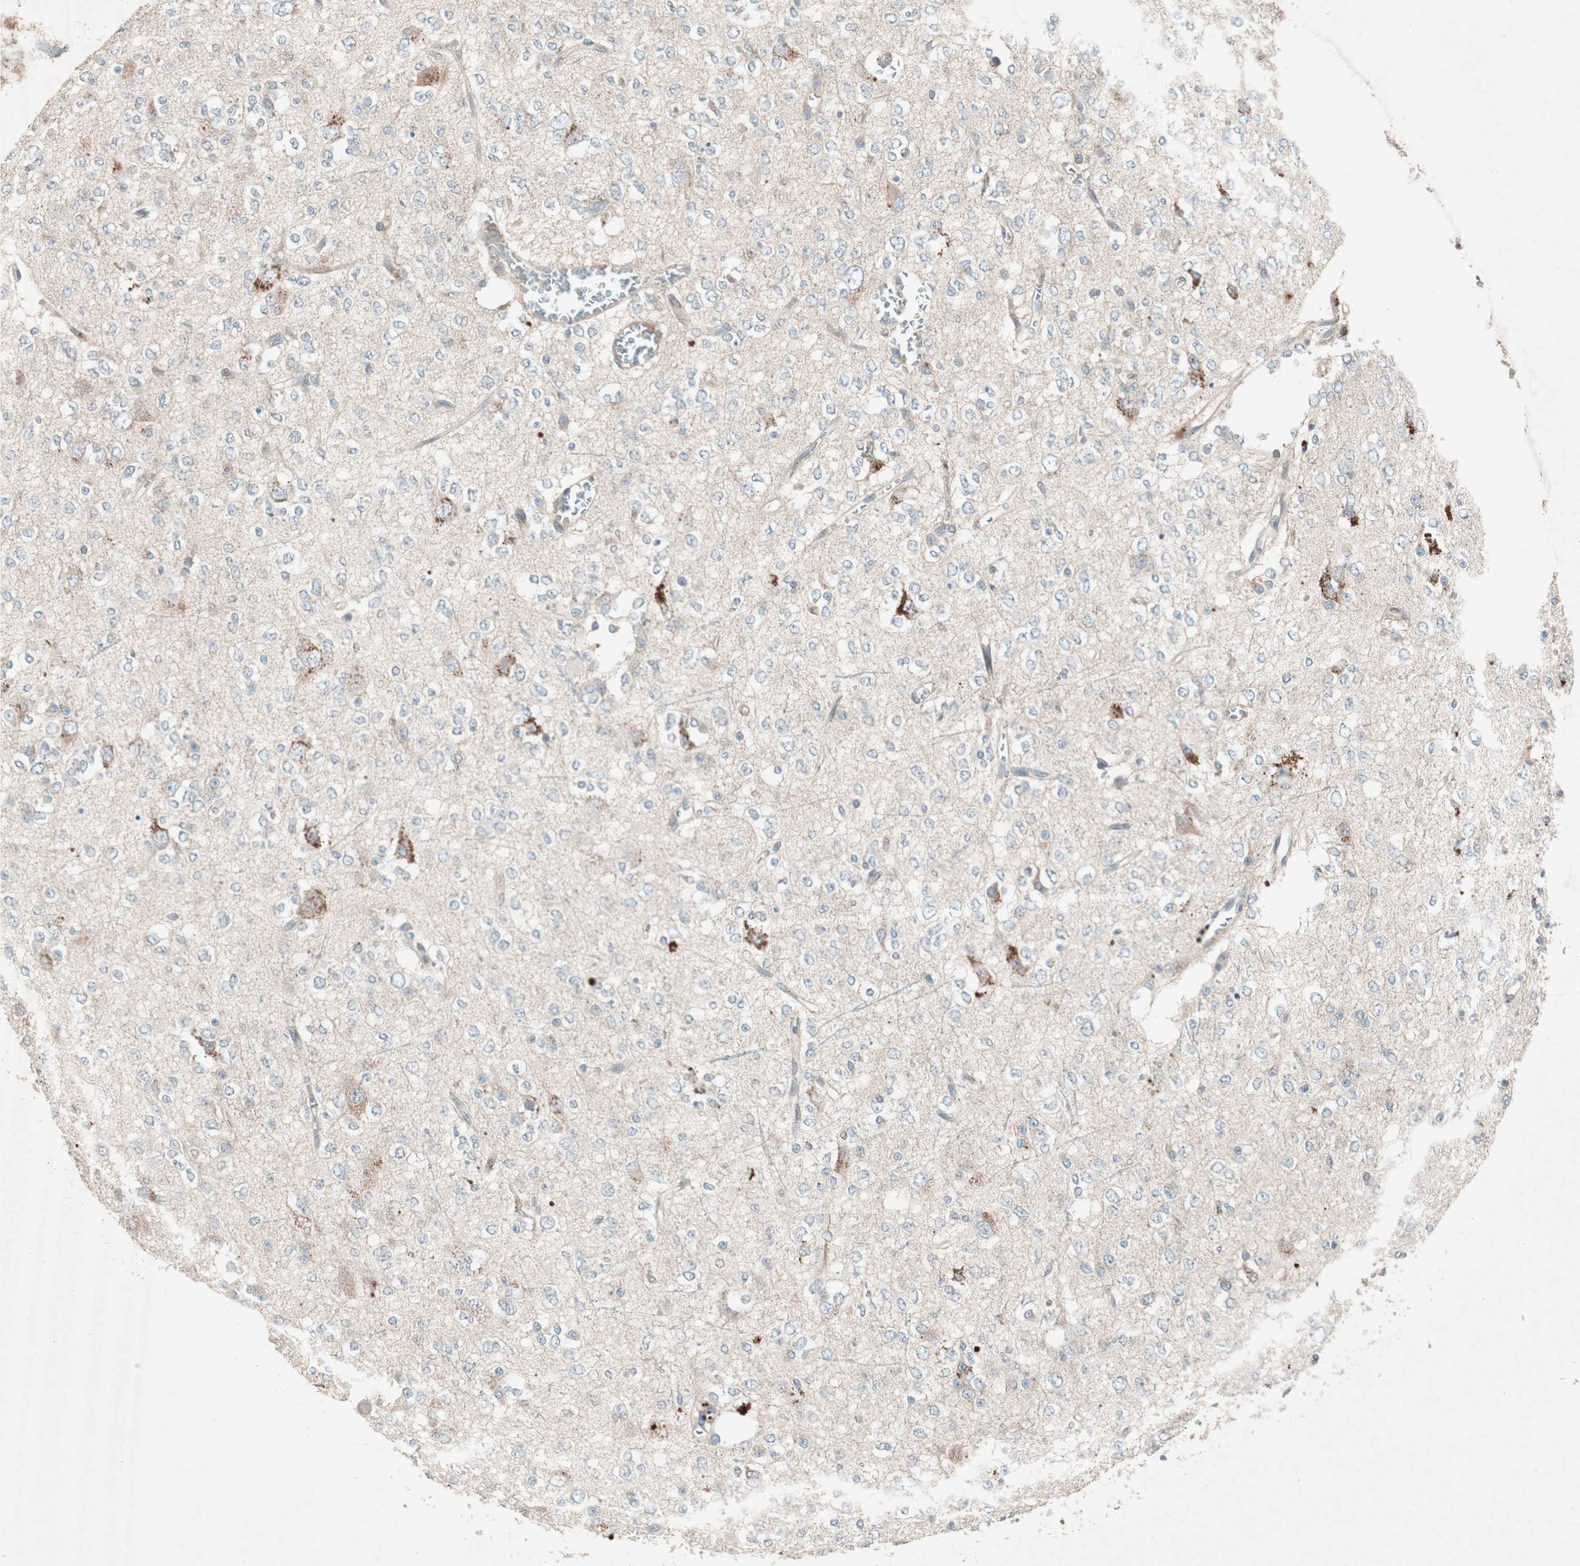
{"staining": {"intensity": "negative", "quantity": "none", "location": "none"}, "tissue": "glioma", "cell_type": "Tumor cells", "image_type": "cancer", "snomed": [{"axis": "morphology", "description": "Glioma, malignant, Low grade"}, {"axis": "topography", "description": "Brain"}], "caption": "Immunohistochemistry histopathology image of neoplastic tissue: human malignant glioma (low-grade) stained with DAB (3,3'-diaminobenzidine) shows no significant protein expression in tumor cells.", "gene": "APOO", "patient": {"sex": "male", "age": 38}}